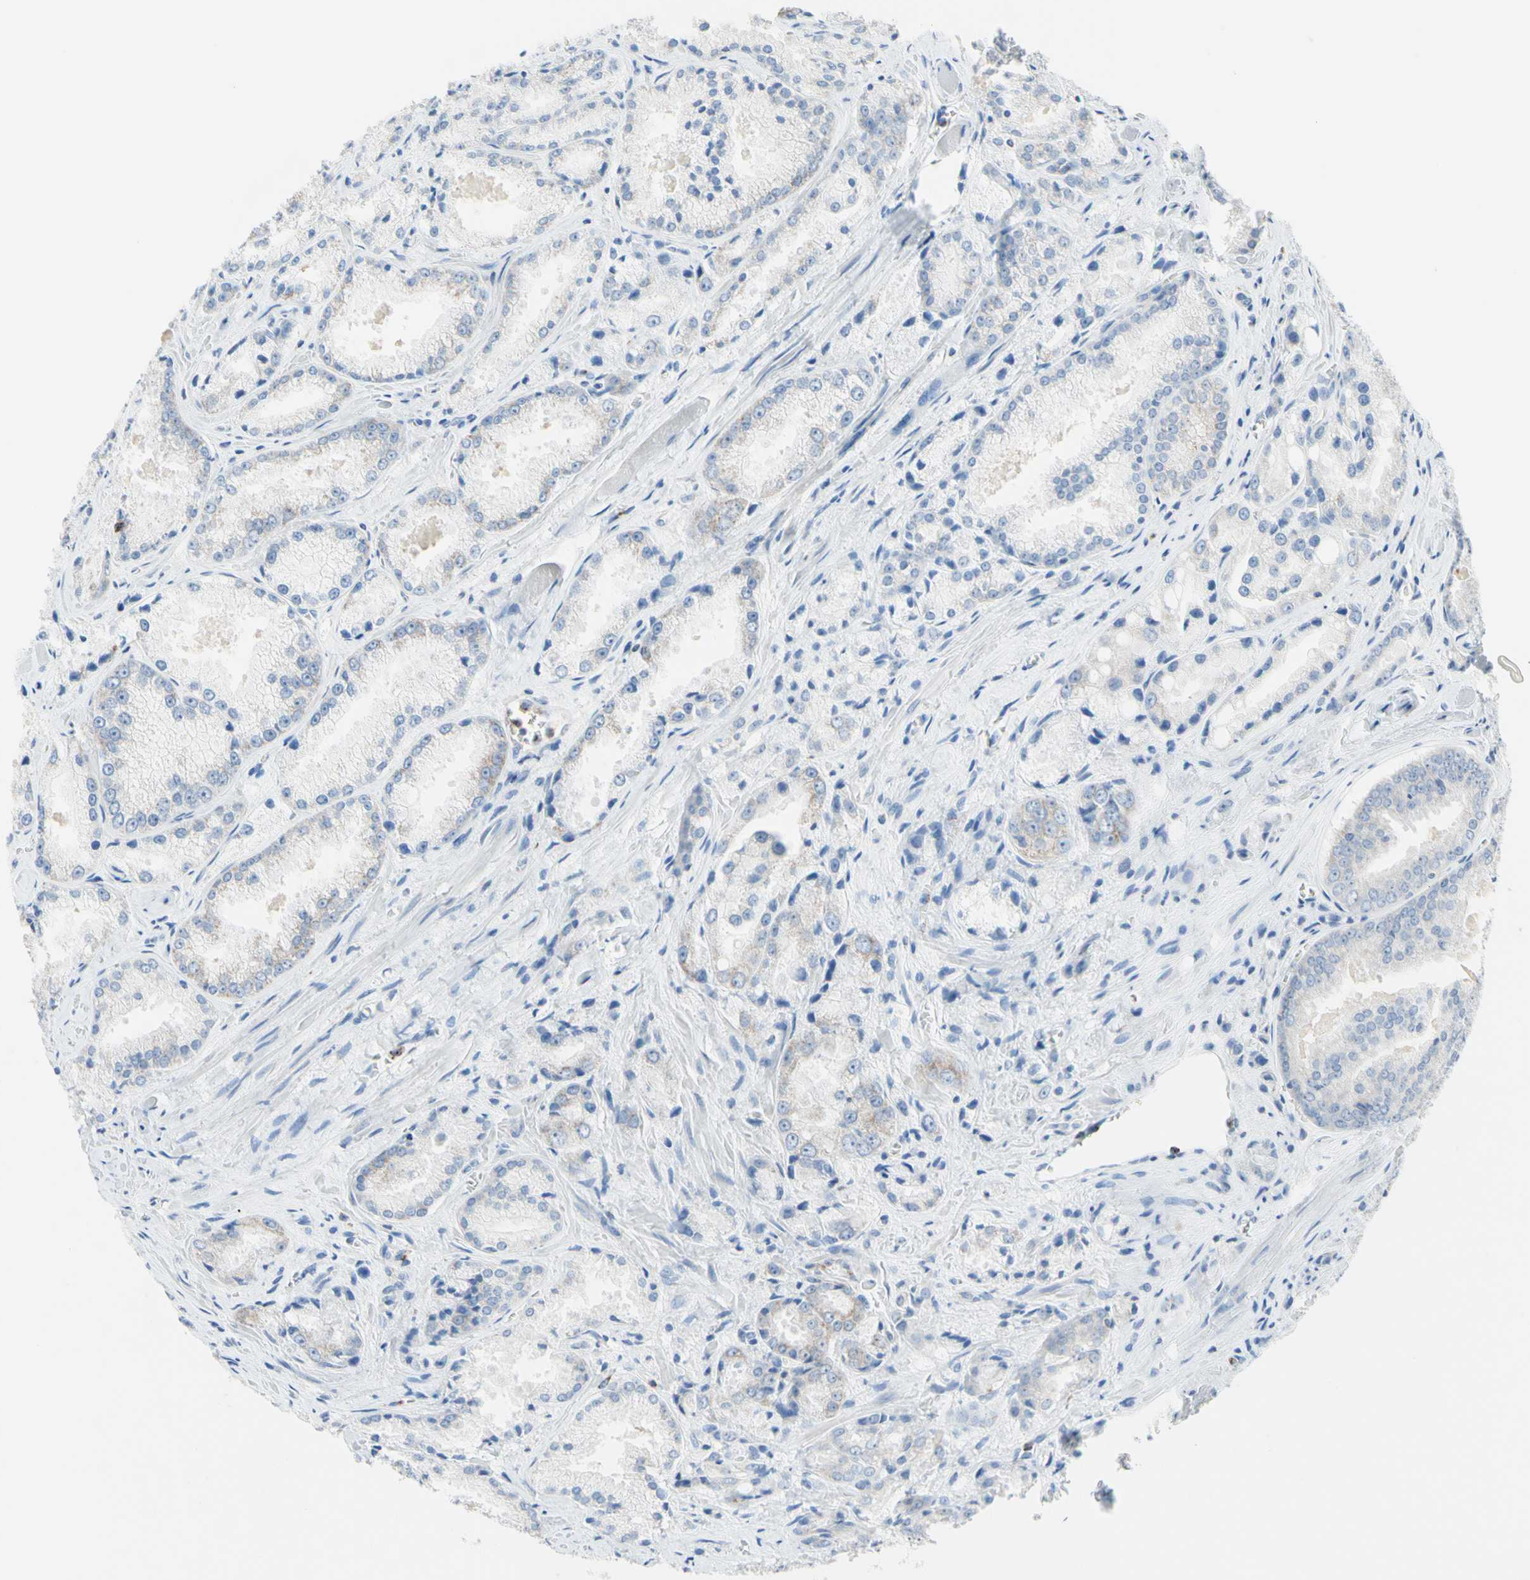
{"staining": {"intensity": "weak", "quantity": "<25%", "location": "cytoplasmic/membranous"}, "tissue": "prostate cancer", "cell_type": "Tumor cells", "image_type": "cancer", "snomed": [{"axis": "morphology", "description": "Adenocarcinoma, Low grade"}, {"axis": "topography", "description": "Prostate"}], "caption": "An image of prostate cancer (adenocarcinoma (low-grade)) stained for a protein shows no brown staining in tumor cells.", "gene": "CYSLTR1", "patient": {"sex": "male", "age": 64}}